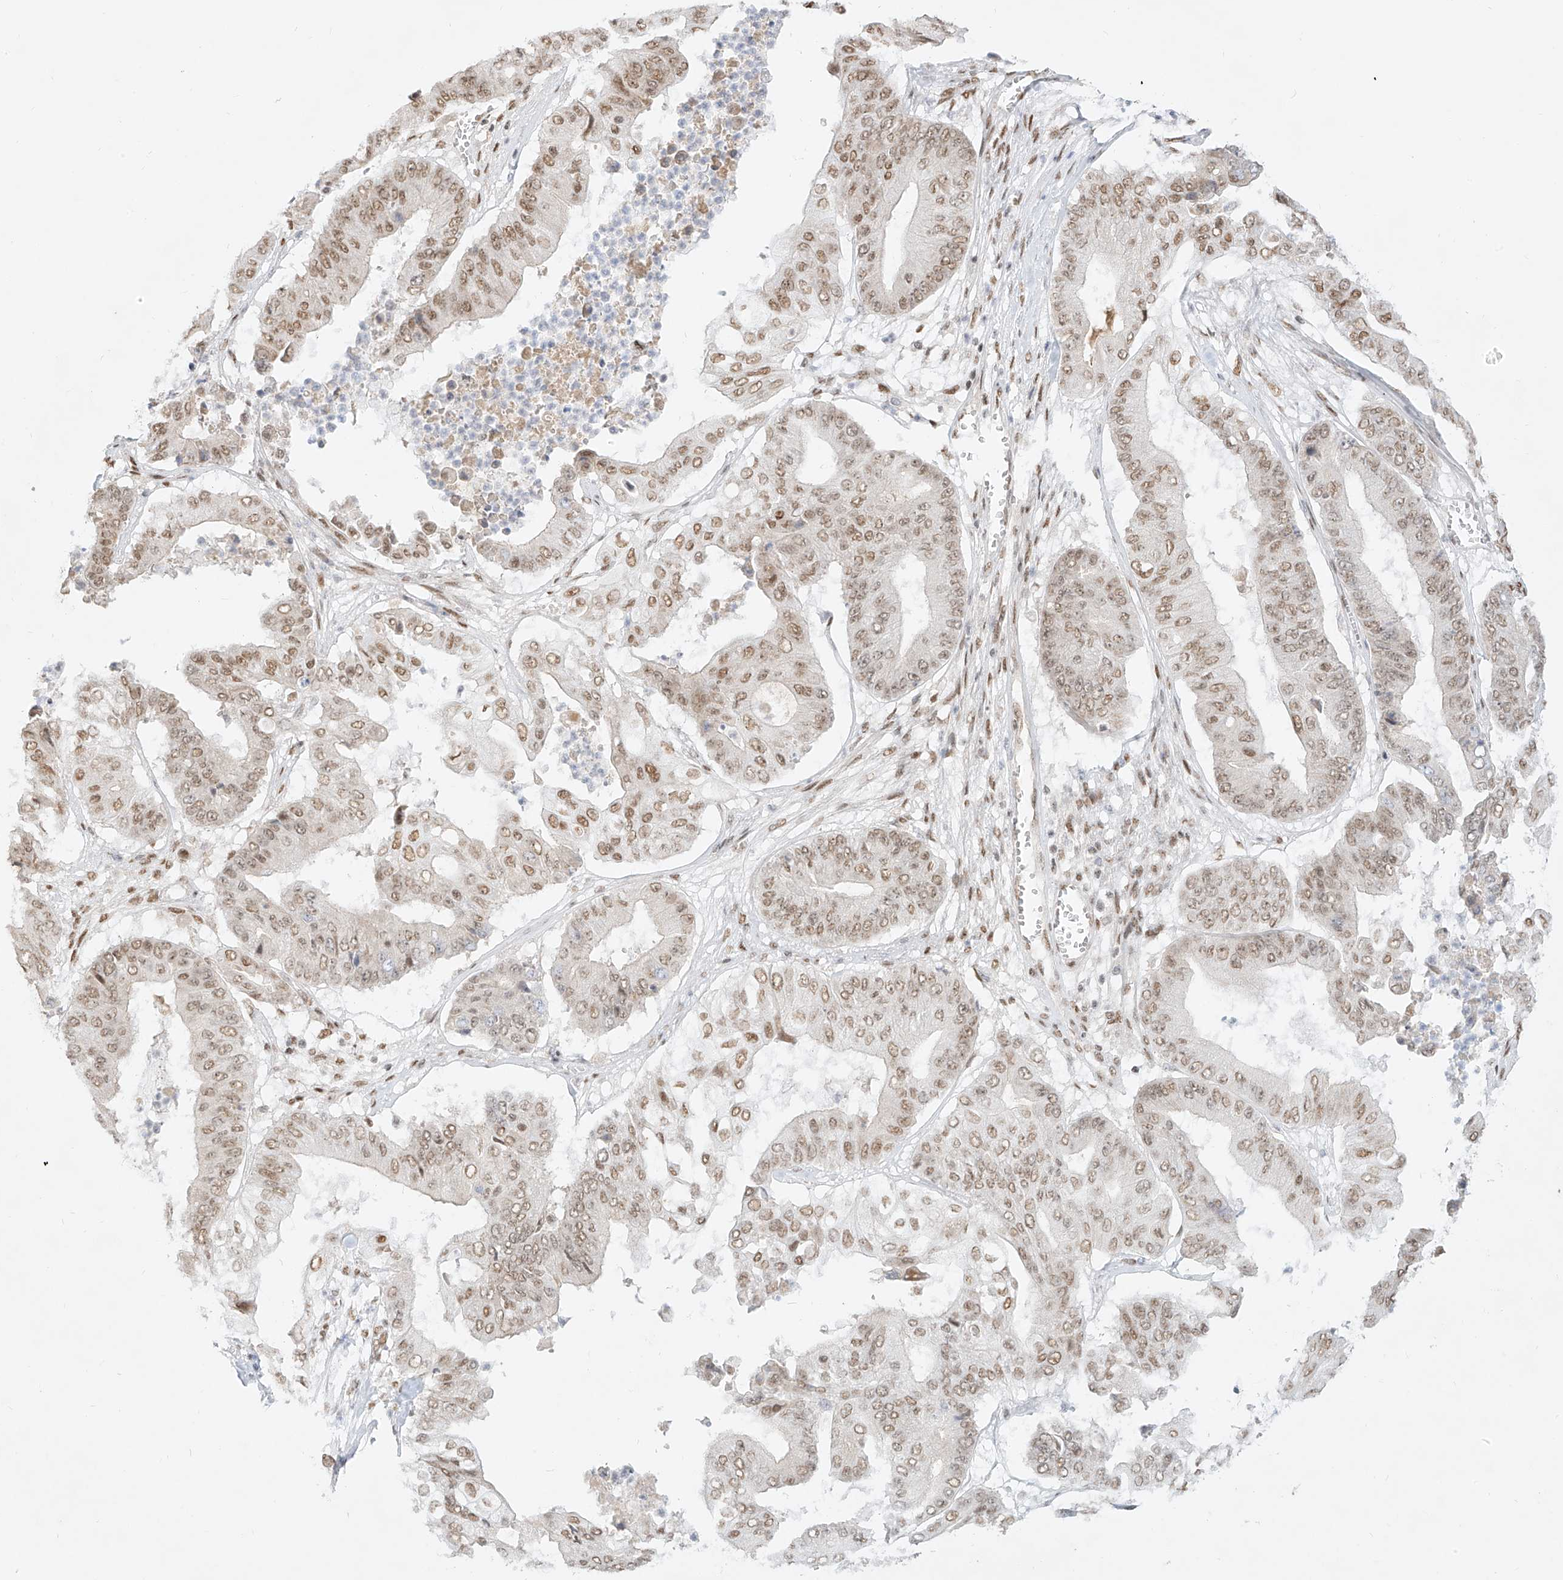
{"staining": {"intensity": "moderate", "quantity": ">75%", "location": "nuclear"}, "tissue": "pancreatic cancer", "cell_type": "Tumor cells", "image_type": "cancer", "snomed": [{"axis": "morphology", "description": "Adenocarcinoma, NOS"}, {"axis": "topography", "description": "Pancreas"}], "caption": "The histopathology image exhibits a brown stain indicating the presence of a protein in the nuclear of tumor cells in adenocarcinoma (pancreatic).", "gene": "NHSL1", "patient": {"sex": "female", "age": 77}}